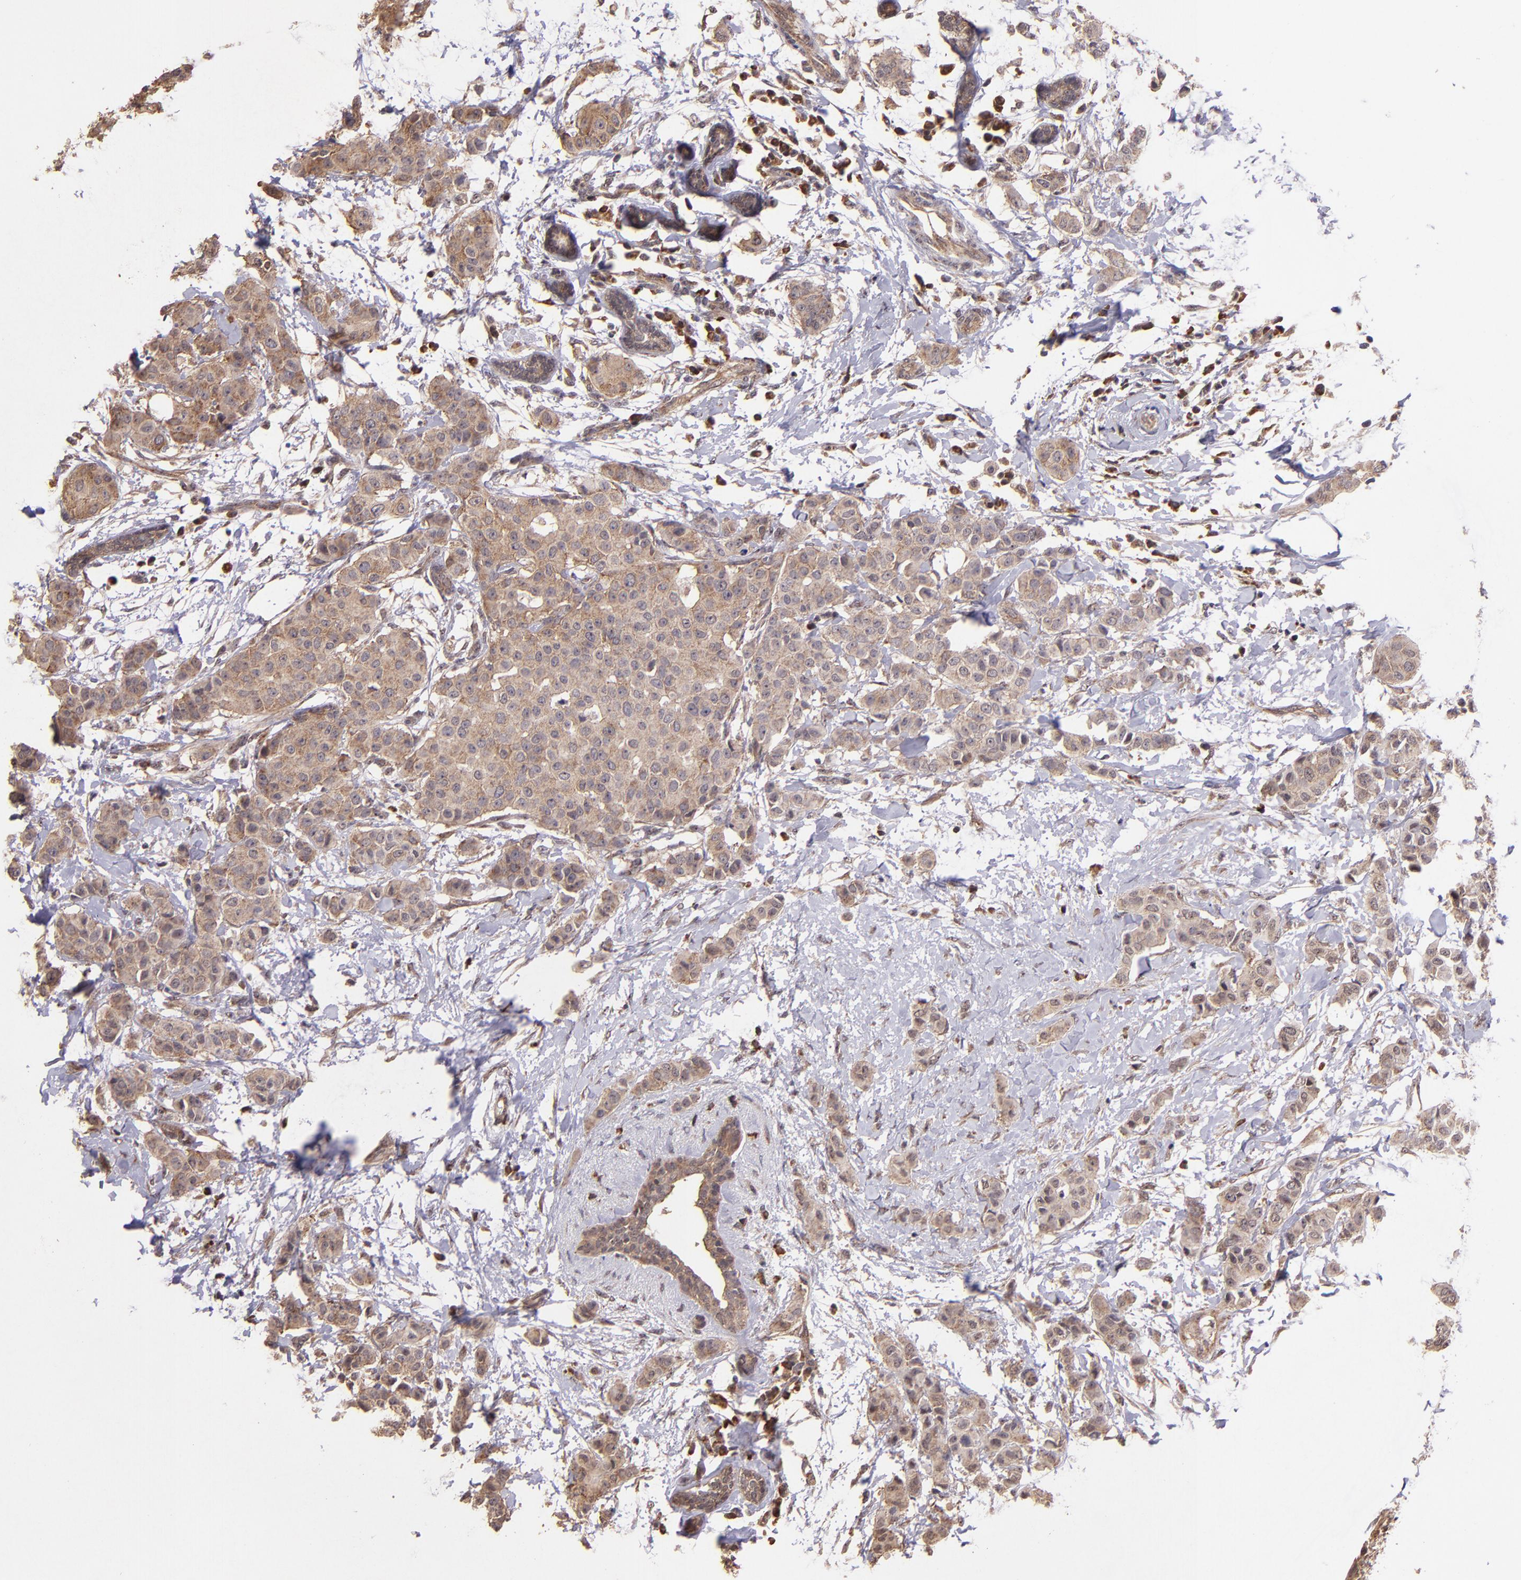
{"staining": {"intensity": "strong", "quantity": ">75%", "location": "cytoplasmic/membranous"}, "tissue": "breast cancer", "cell_type": "Tumor cells", "image_type": "cancer", "snomed": [{"axis": "morphology", "description": "Duct carcinoma"}, {"axis": "topography", "description": "Breast"}], "caption": "Breast infiltrating ductal carcinoma stained with immunohistochemistry (IHC) shows strong cytoplasmic/membranous staining in about >75% of tumor cells. Nuclei are stained in blue.", "gene": "USP51", "patient": {"sex": "female", "age": 40}}